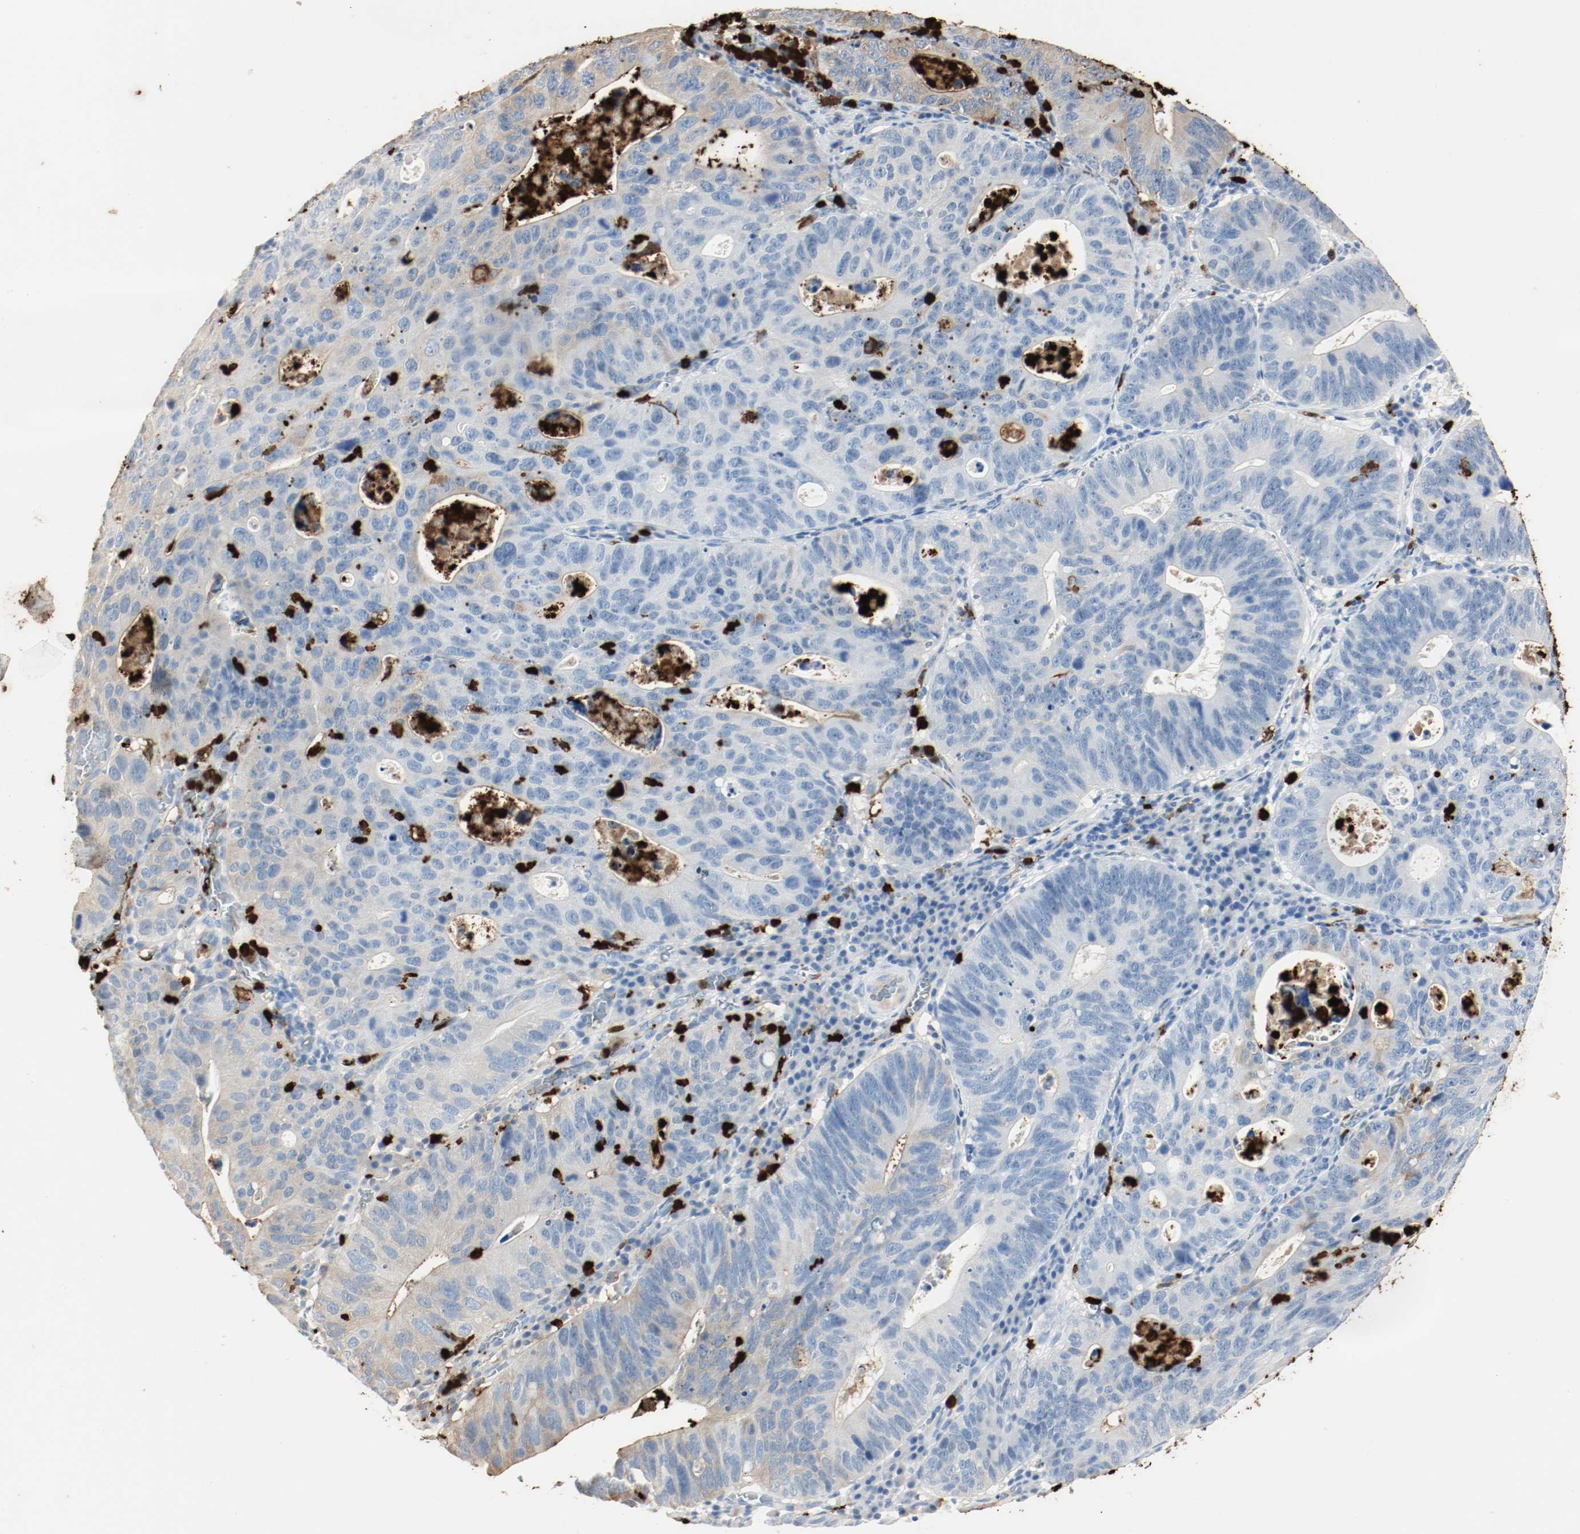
{"staining": {"intensity": "weak", "quantity": "<25%", "location": "cytoplasmic/membranous"}, "tissue": "stomach cancer", "cell_type": "Tumor cells", "image_type": "cancer", "snomed": [{"axis": "morphology", "description": "Adenocarcinoma, NOS"}, {"axis": "topography", "description": "Stomach"}], "caption": "Tumor cells are negative for brown protein staining in stomach cancer (adenocarcinoma).", "gene": "S100A9", "patient": {"sex": "male", "age": 59}}